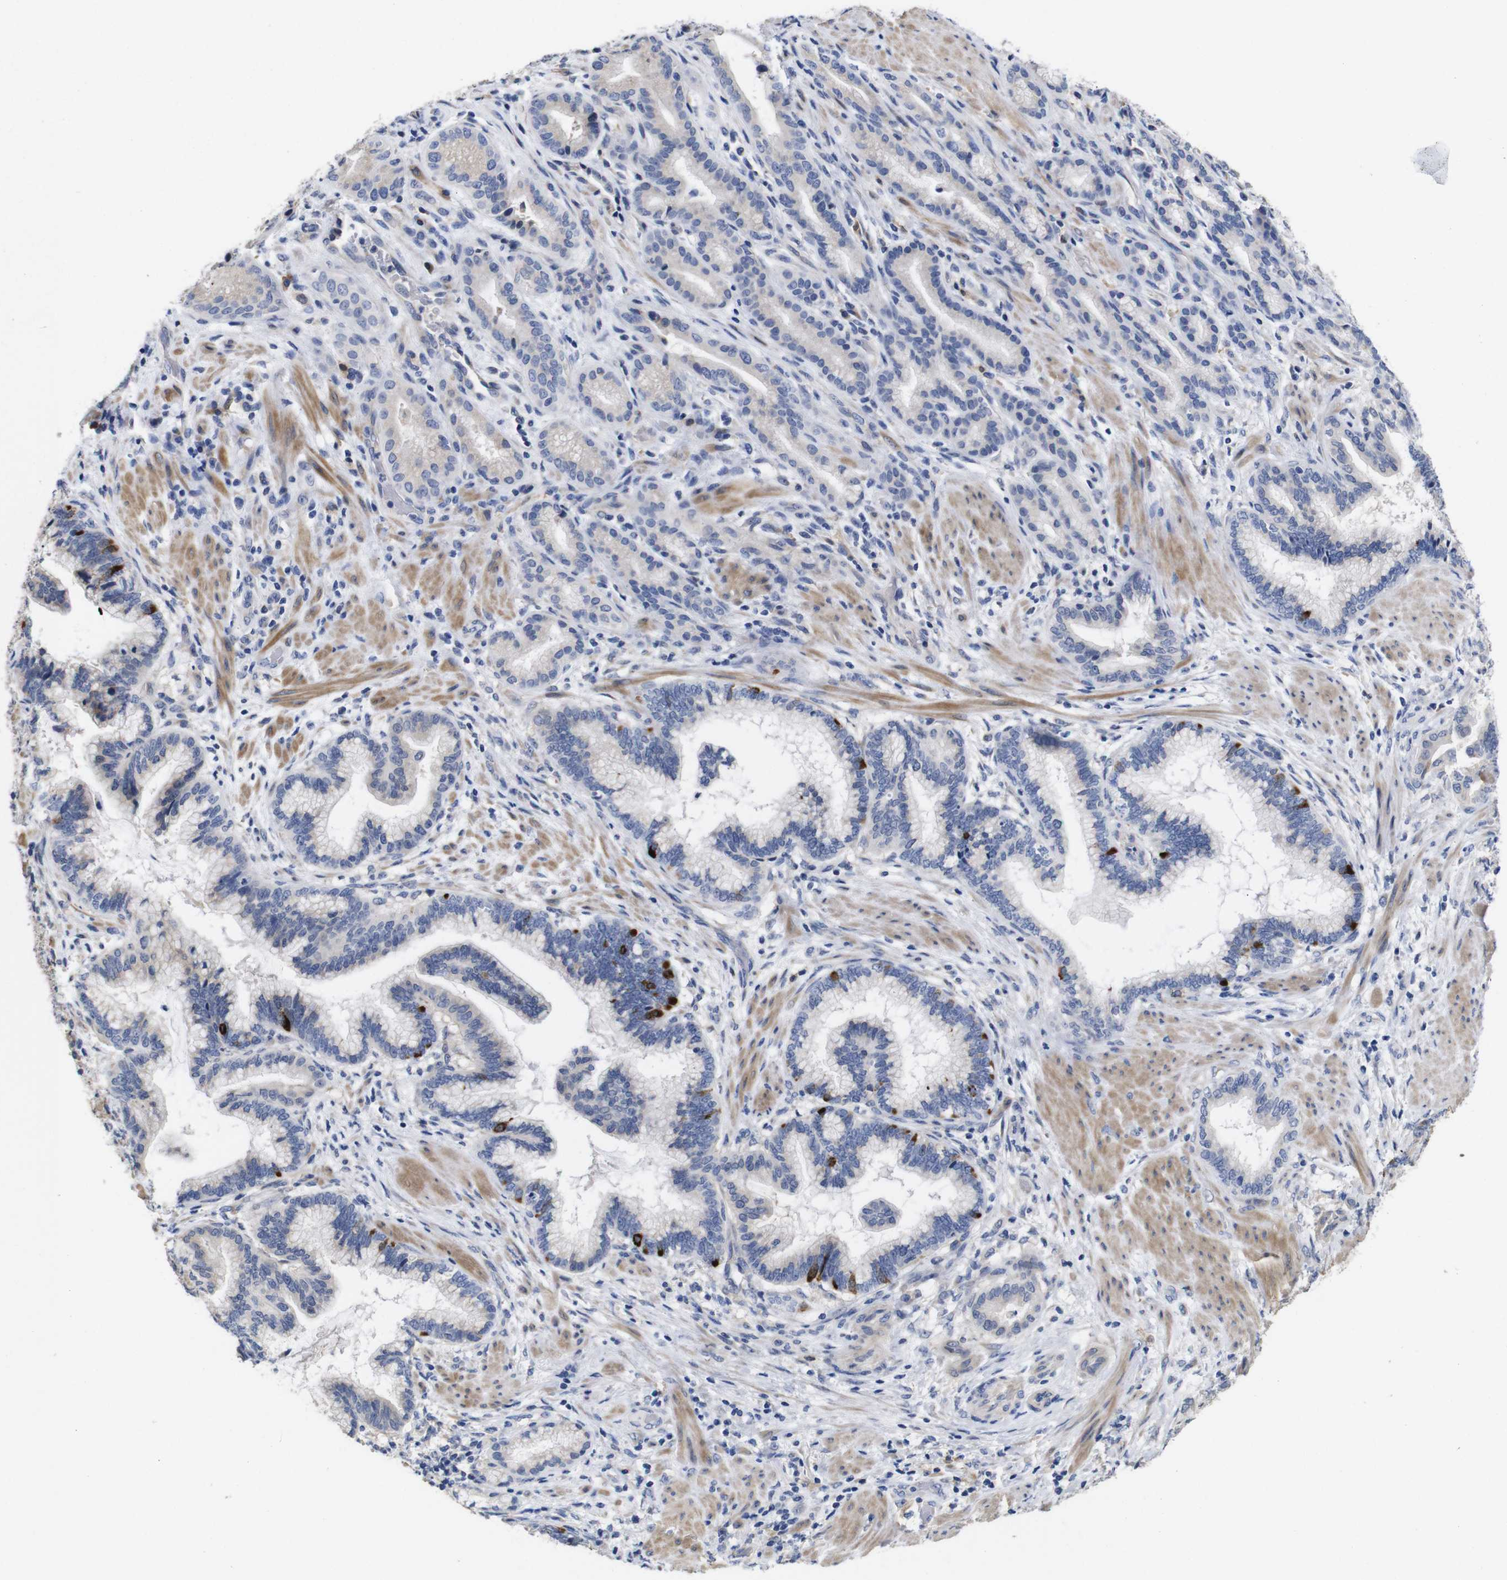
{"staining": {"intensity": "strong", "quantity": "<25%", "location": "cytoplasmic/membranous"}, "tissue": "pancreatic cancer", "cell_type": "Tumor cells", "image_type": "cancer", "snomed": [{"axis": "morphology", "description": "Adenocarcinoma, NOS"}, {"axis": "topography", "description": "Pancreas"}], "caption": "Strong cytoplasmic/membranous positivity for a protein is identified in about <25% of tumor cells of adenocarcinoma (pancreatic) using immunohistochemistry (IHC).", "gene": "TCEAL9", "patient": {"sex": "female", "age": 64}}